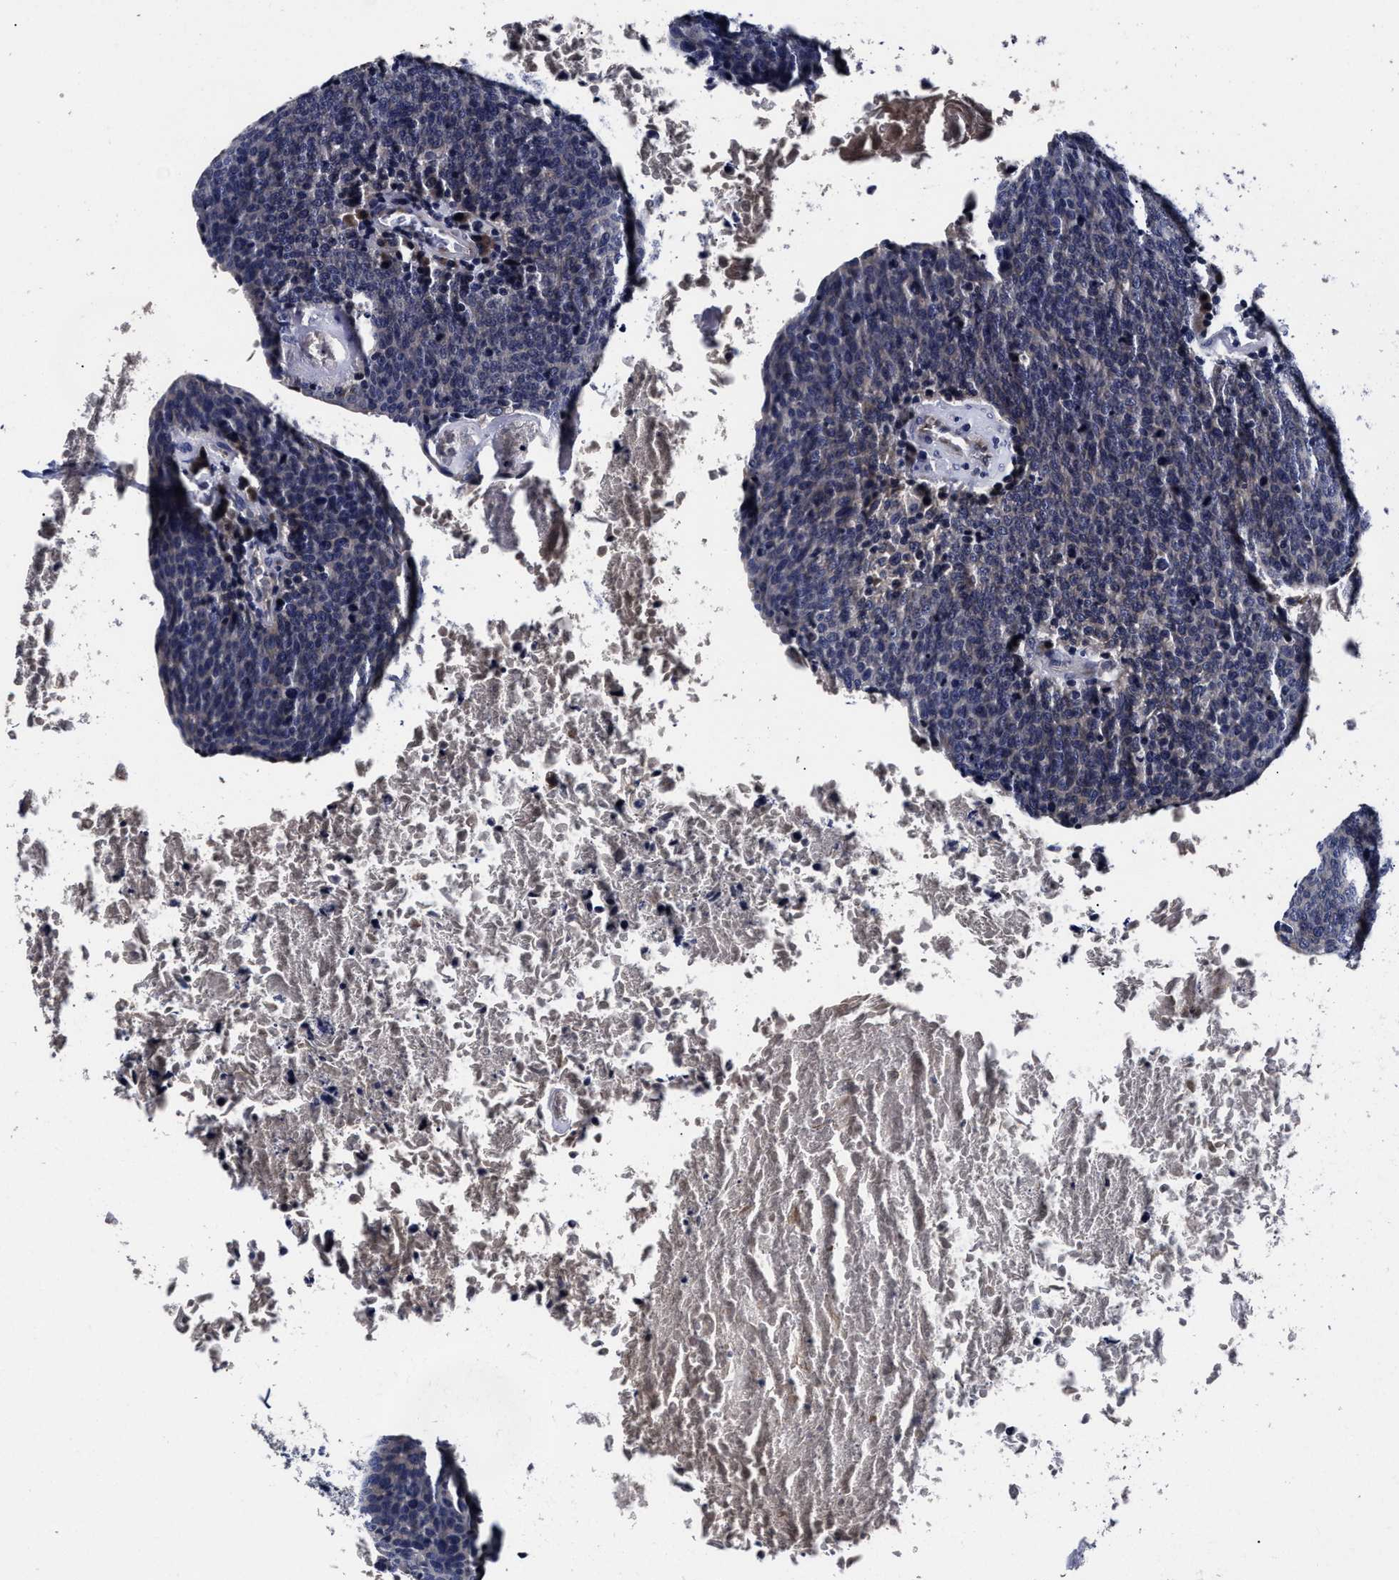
{"staining": {"intensity": "negative", "quantity": "none", "location": "none"}, "tissue": "head and neck cancer", "cell_type": "Tumor cells", "image_type": "cancer", "snomed": [{"axis": "morphology", "description": "Squamous cell carcinoma, NOS"}, {"axis": "morphology", "description": "Squamous cell carcinoma, metastatic, NOS"}, {"axis": "topography", "description": "Lymph node"}, {"axis": "topography", "description": "Head-Neck"}], "caption": "Immunohistochemistry (IHC) of head and neck cancer exhibits no positivity in tumor cells. The staining is performed using DAB (3,3'-diaminobenzidine) brown chromogen with nuclei counter-stained in using hematoxylin.", "gene": "OLFML2A", "patient": {"sex": "male", "age": 62}}